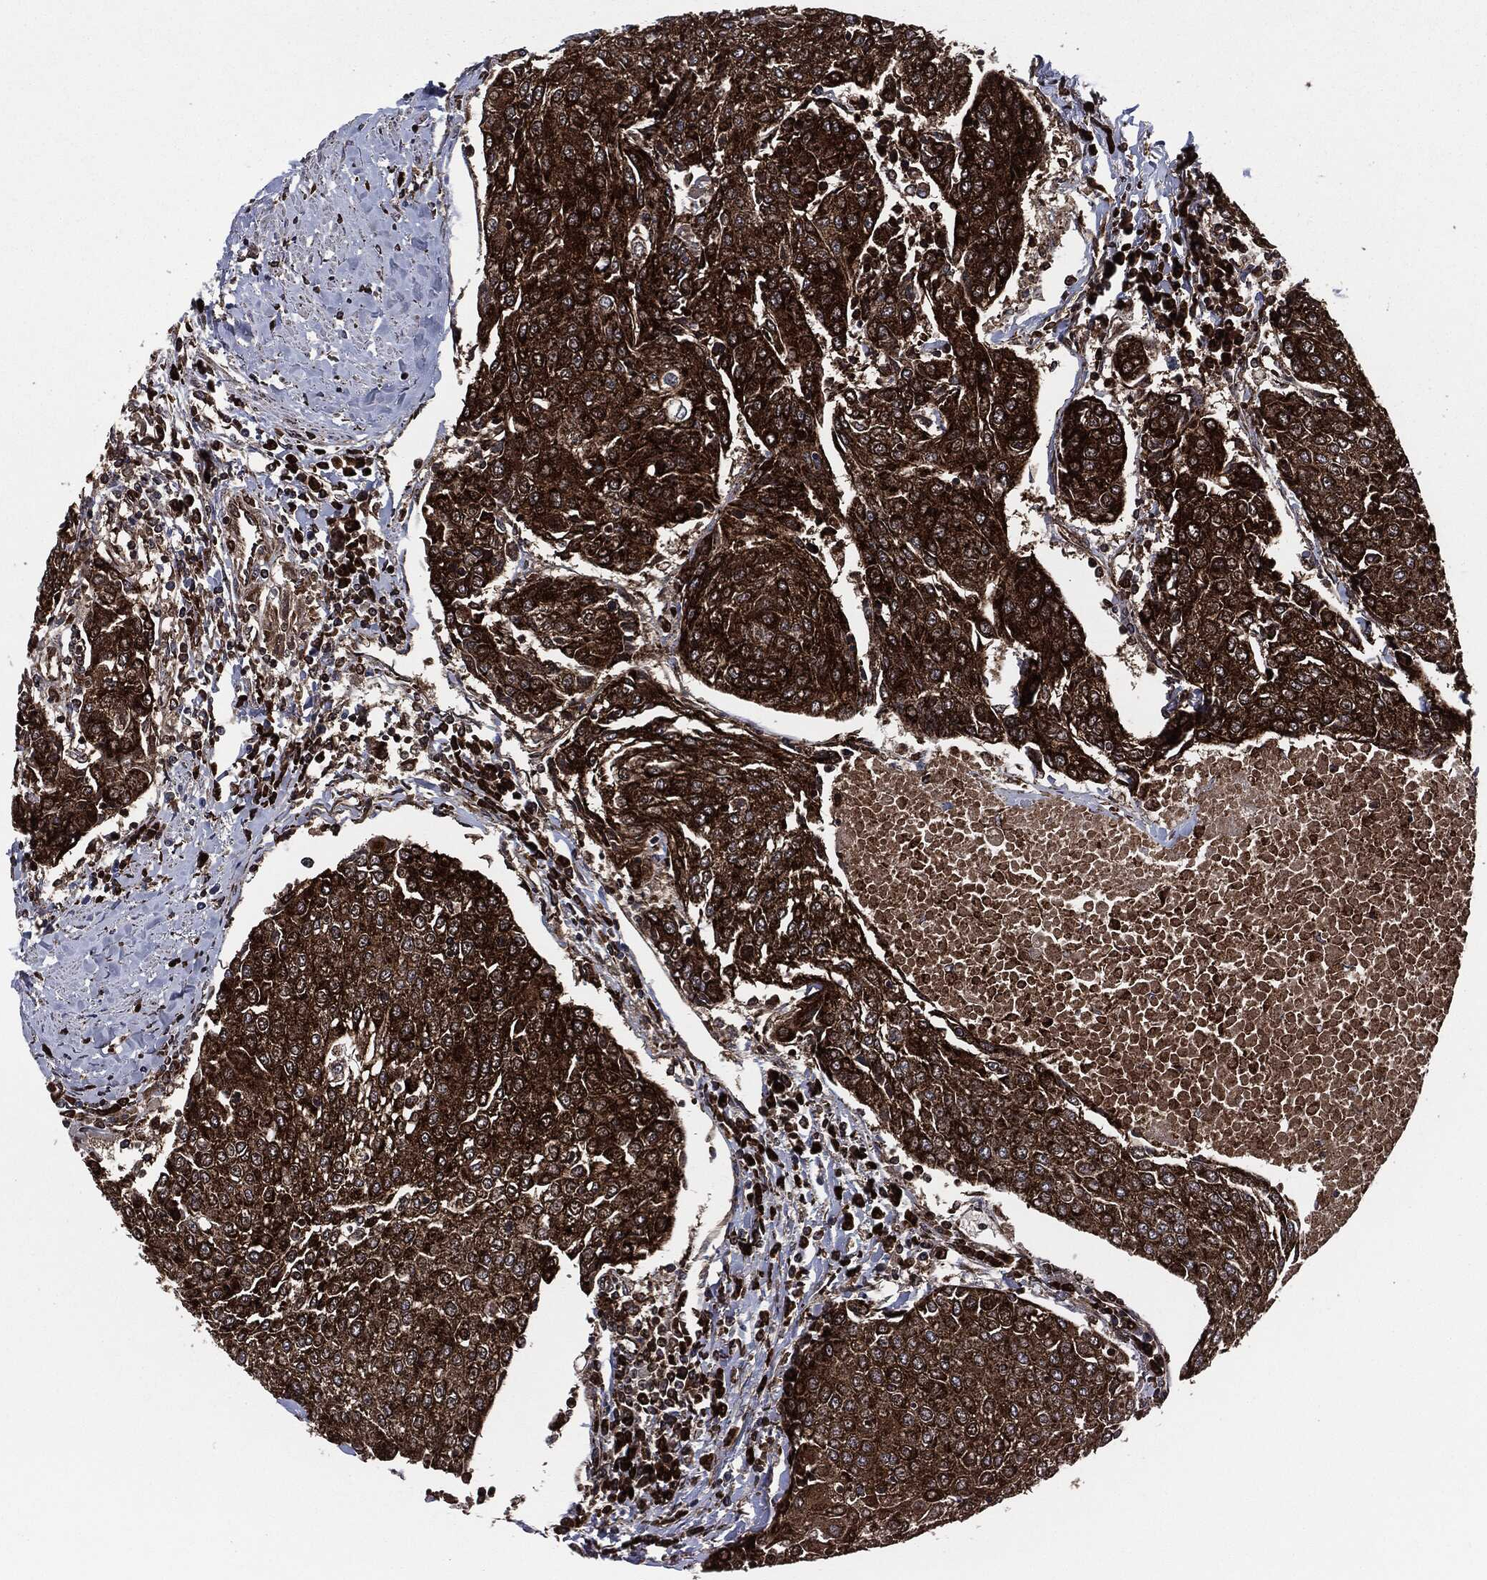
{"staining": {"intensity": "strong", "quantity": ">75%", "location": "cytoplasmic/membranous"}, "tissue": "urothelial cancer", "cell_type": "Tumor cells", "image_type": "cancer", "snomed": [{"axis": "morphology", "description": "Urothelial carcinoma, High grade"}, {"axis": "topography", "description": "Urinary bladder"}], "caption": "There is high levels of strong cytoplasmic/membranous positivity in tumor cells of urothelial cancer, as demonstrated by immunohistochemical staining (brown color).", "gene": "FH", "patient": {"sex": "female", "age": 85}}